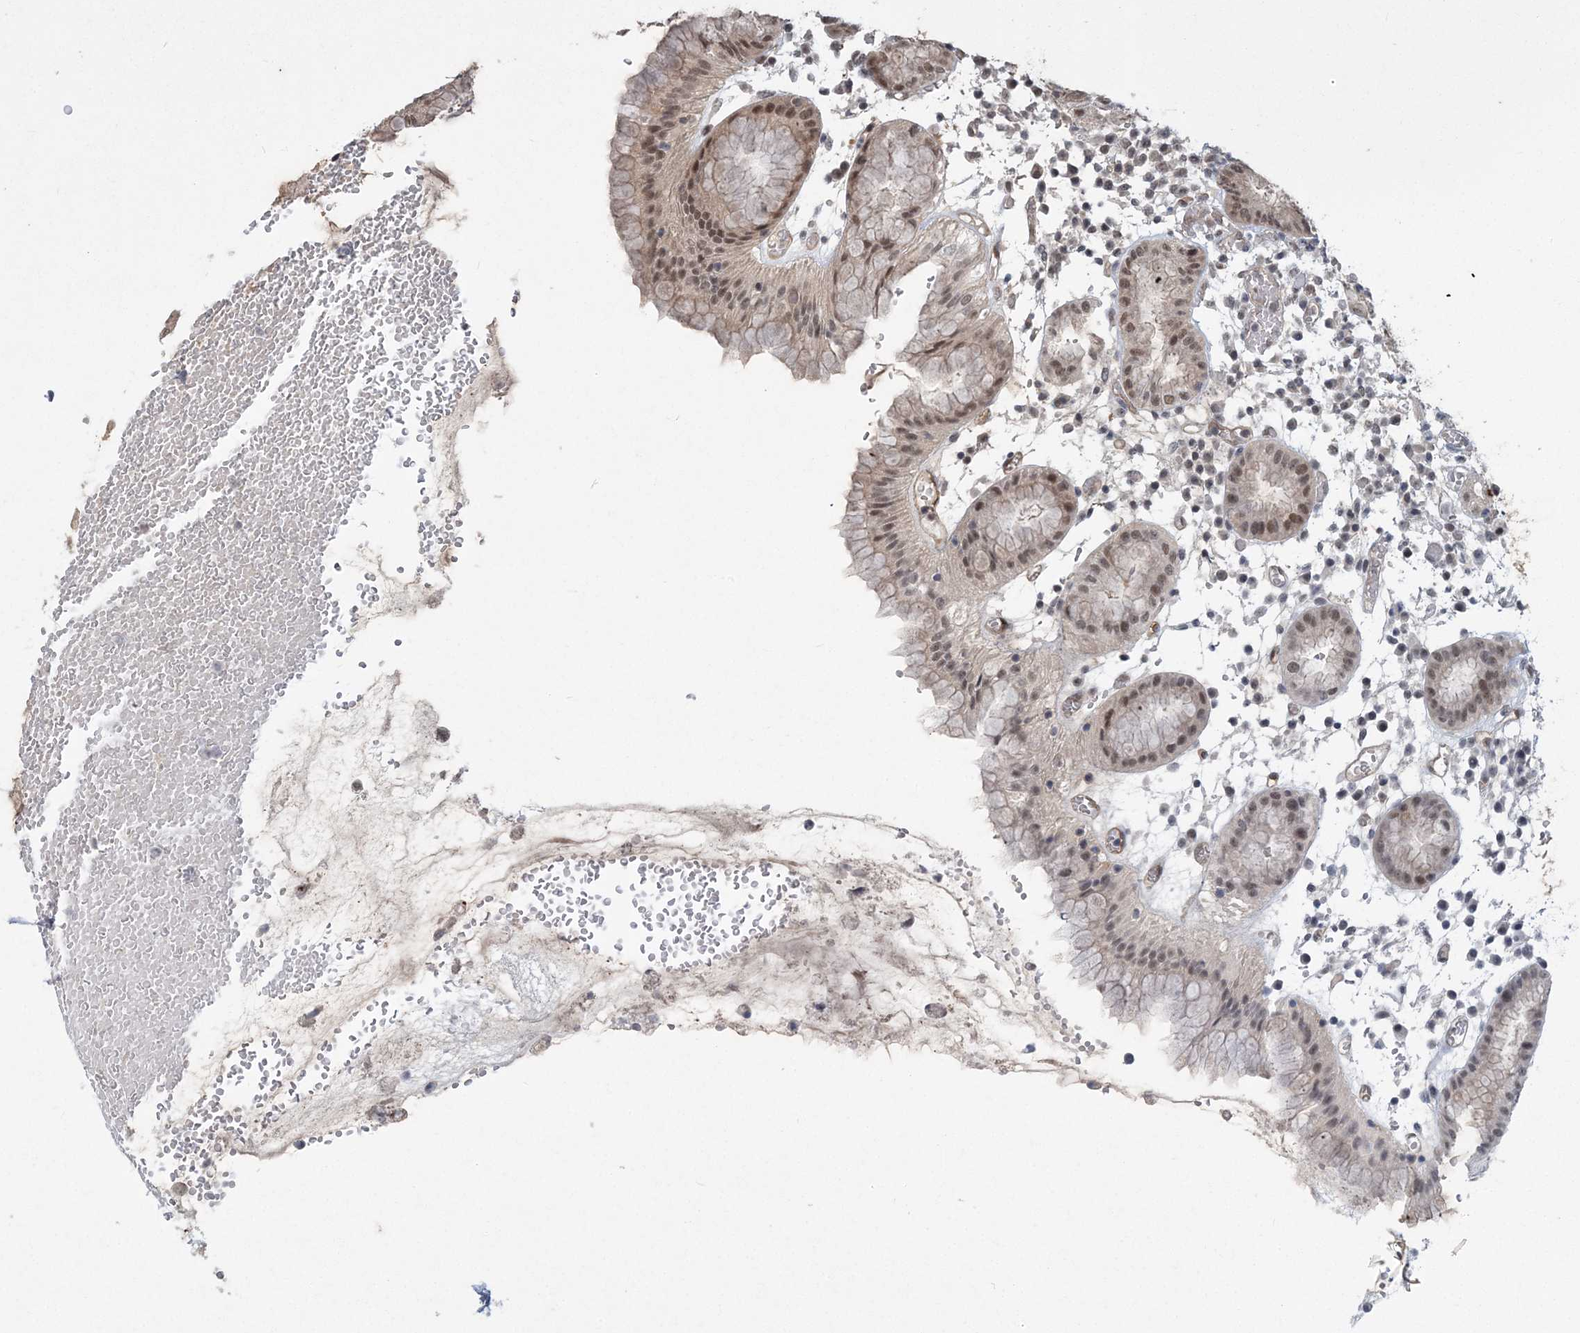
{"staining": {"intensity": "moderate", "quantity": ">75%", "location": "nuclear"}, "tissue": "stomach", "cell_type": "Glandular cells", "image_type": "normal", "snomed": [{"axis": "morphology", "description": "Normal tissue, NOS"}, {"axis": "topography", "description": "Stomach"}, {"axis": "topography", "description": "Stomach, lower"}], "caption": "Glandular cells display medium levels of moderate nuclear expression in about >75% of cells in normal stomach.", "gene": "COPS7B", "patient": {"sex": "female", "age": 75}}